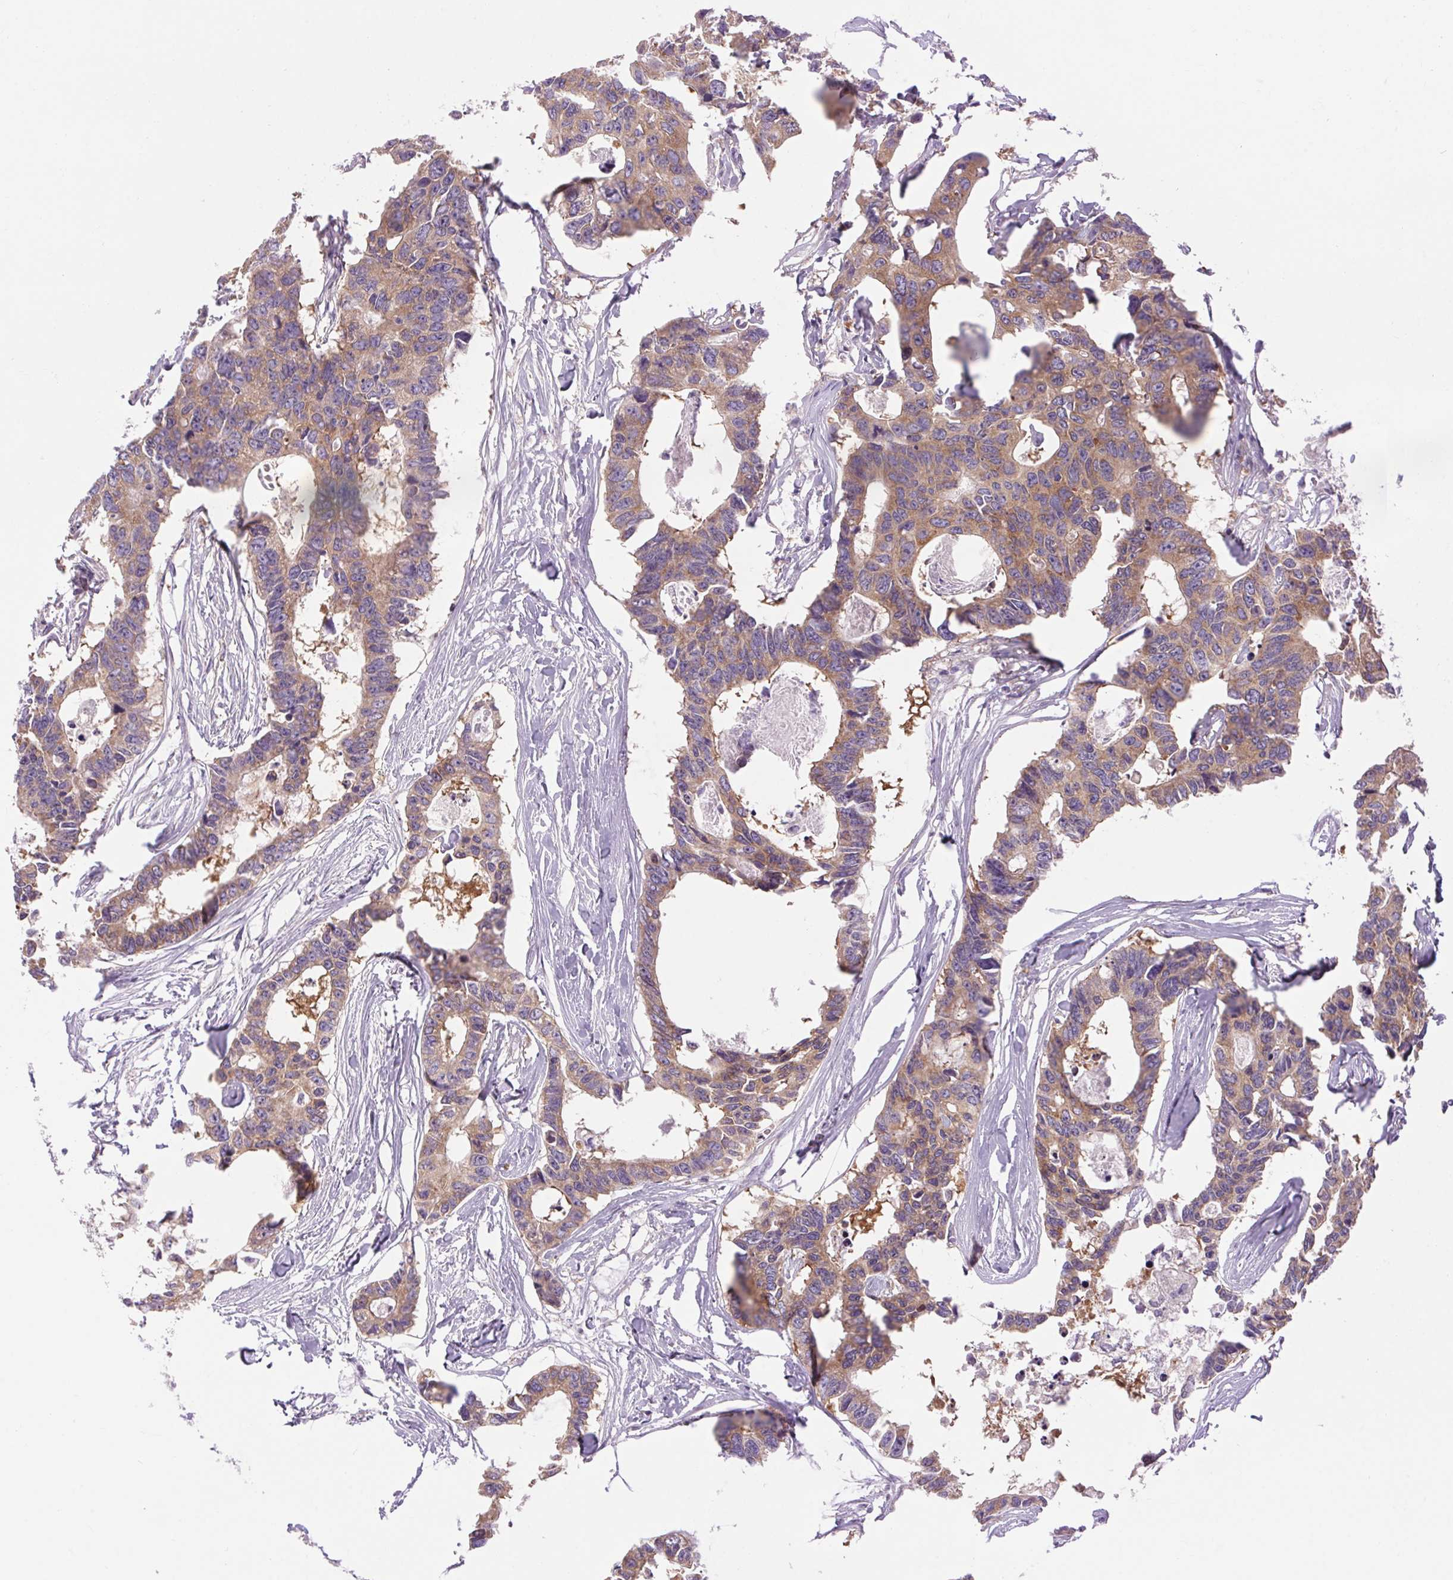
{"staining": {"intensity": "weak", "quantity": ">75%", "location": "cytoplasmic/membranous"}, "tissue": "colorectal cancer", "cell_type": "Tumor cells", "image_type": "cancer", "snomed": [{"axis": "morphology", "description": "Adenocarcinoma, NOS"}, {"axis": "topography", "description": "Rectum"}], "caption": "Colorectal cancer was stained to show a protein in brown. There is low levels of weak cytoplasmic/membranous positivity in approximately >75% of tumor cells.", "gene": "SOWAHC", "patient": {"sex": "male", "age": 57}}